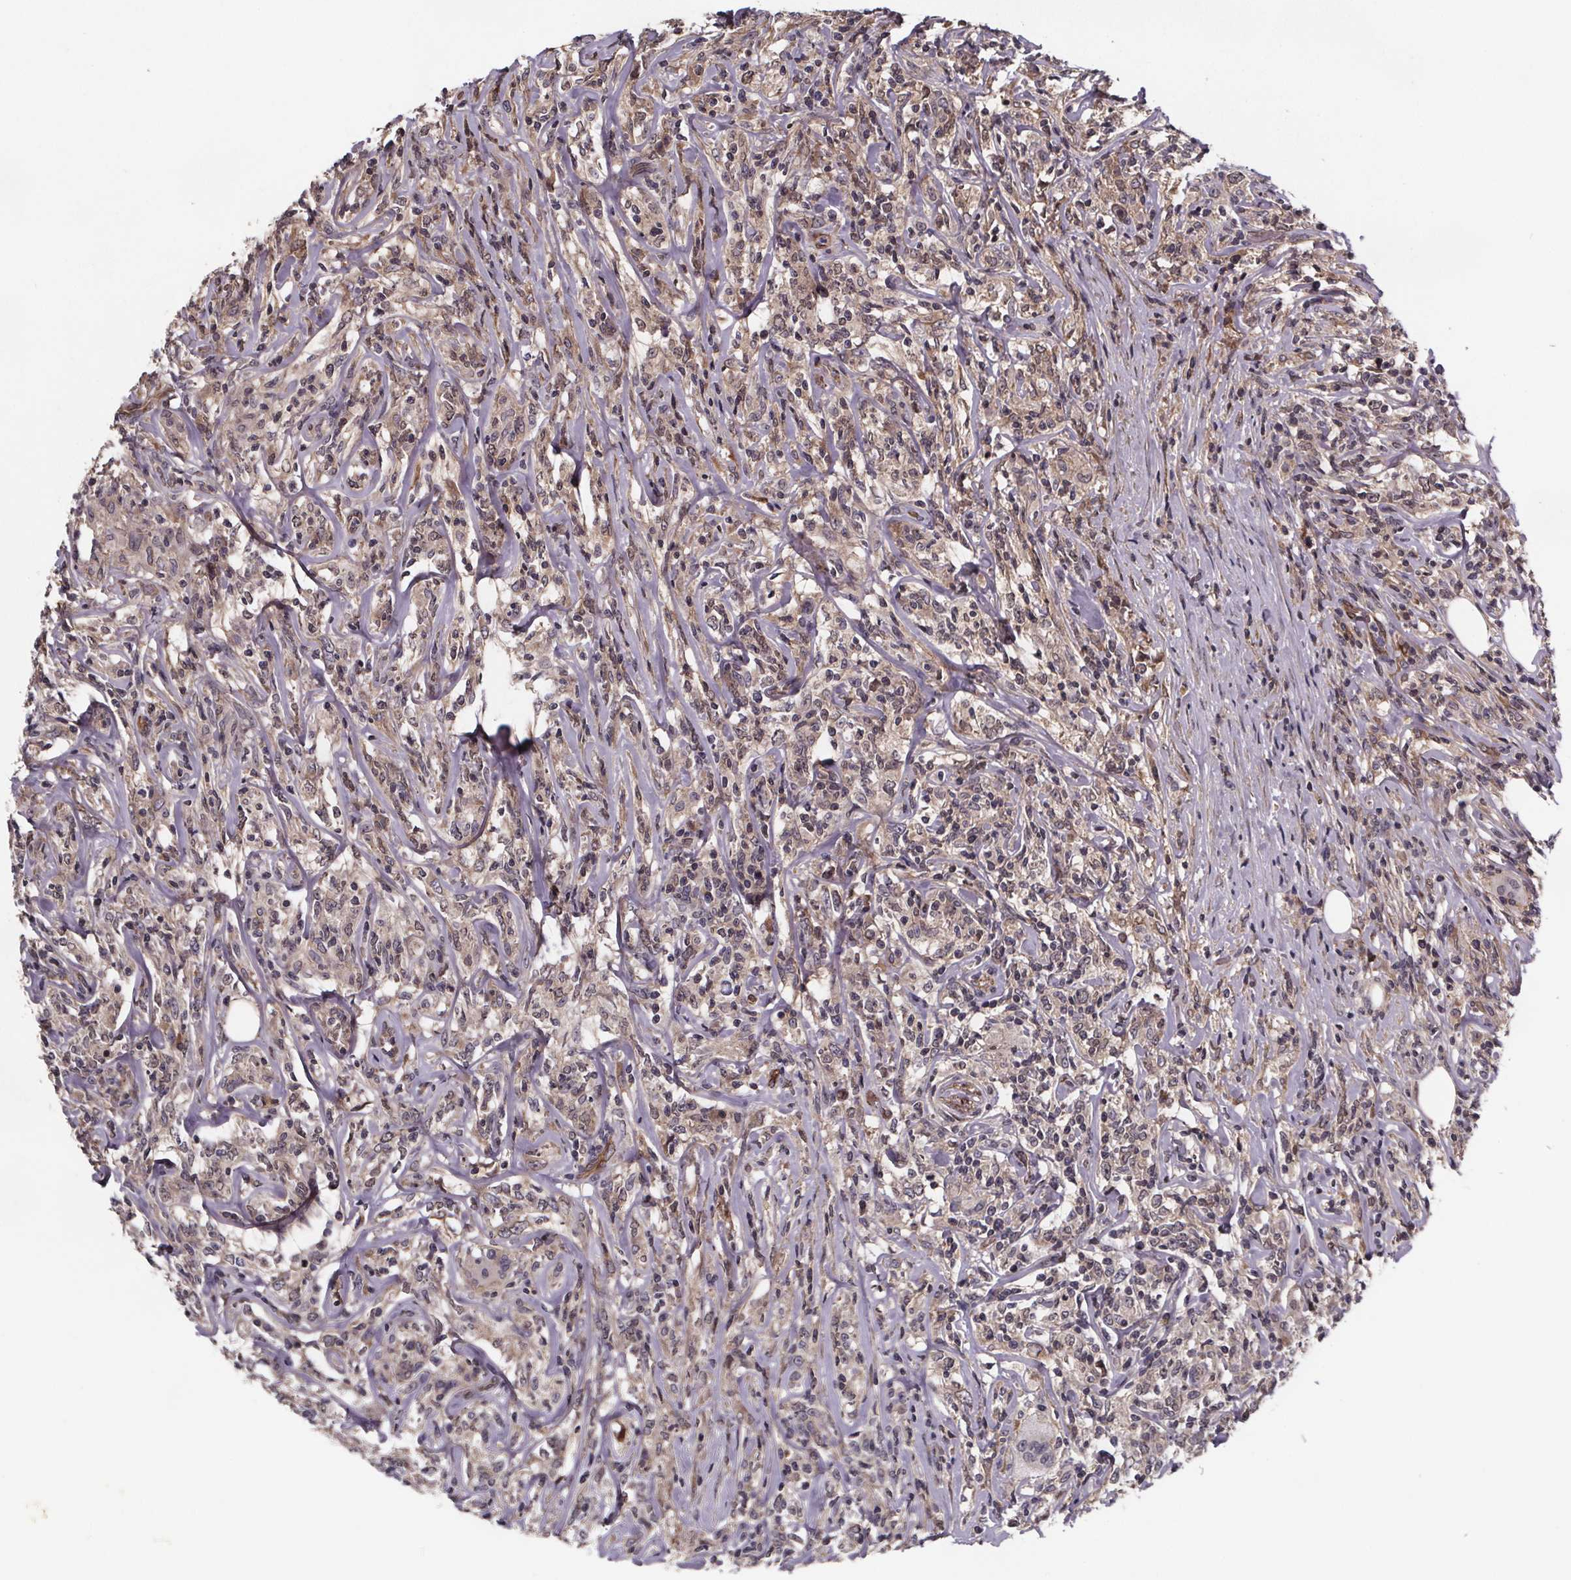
{"staining": {"intensity": "negative", "quantity": "none", "location": "none"}, "tissue": "lymphoma", "cell_type": "Tumor cells", "image_type": "cancer", "snomed": [{"axis": "morphology", "description": "Malignant lymphoma, non-Hodgkin's type, High grade"}, {"axis": "topography", "description": "Lymph node"}], "caption": "Human high-grade malignant lymphoma, non-Hodgkin's type stained for a protein using immunohistochemistry displays no staining in tumor cells.", "gene": "FASTKD3", "patient": {"sex": "female", "age": 84}}